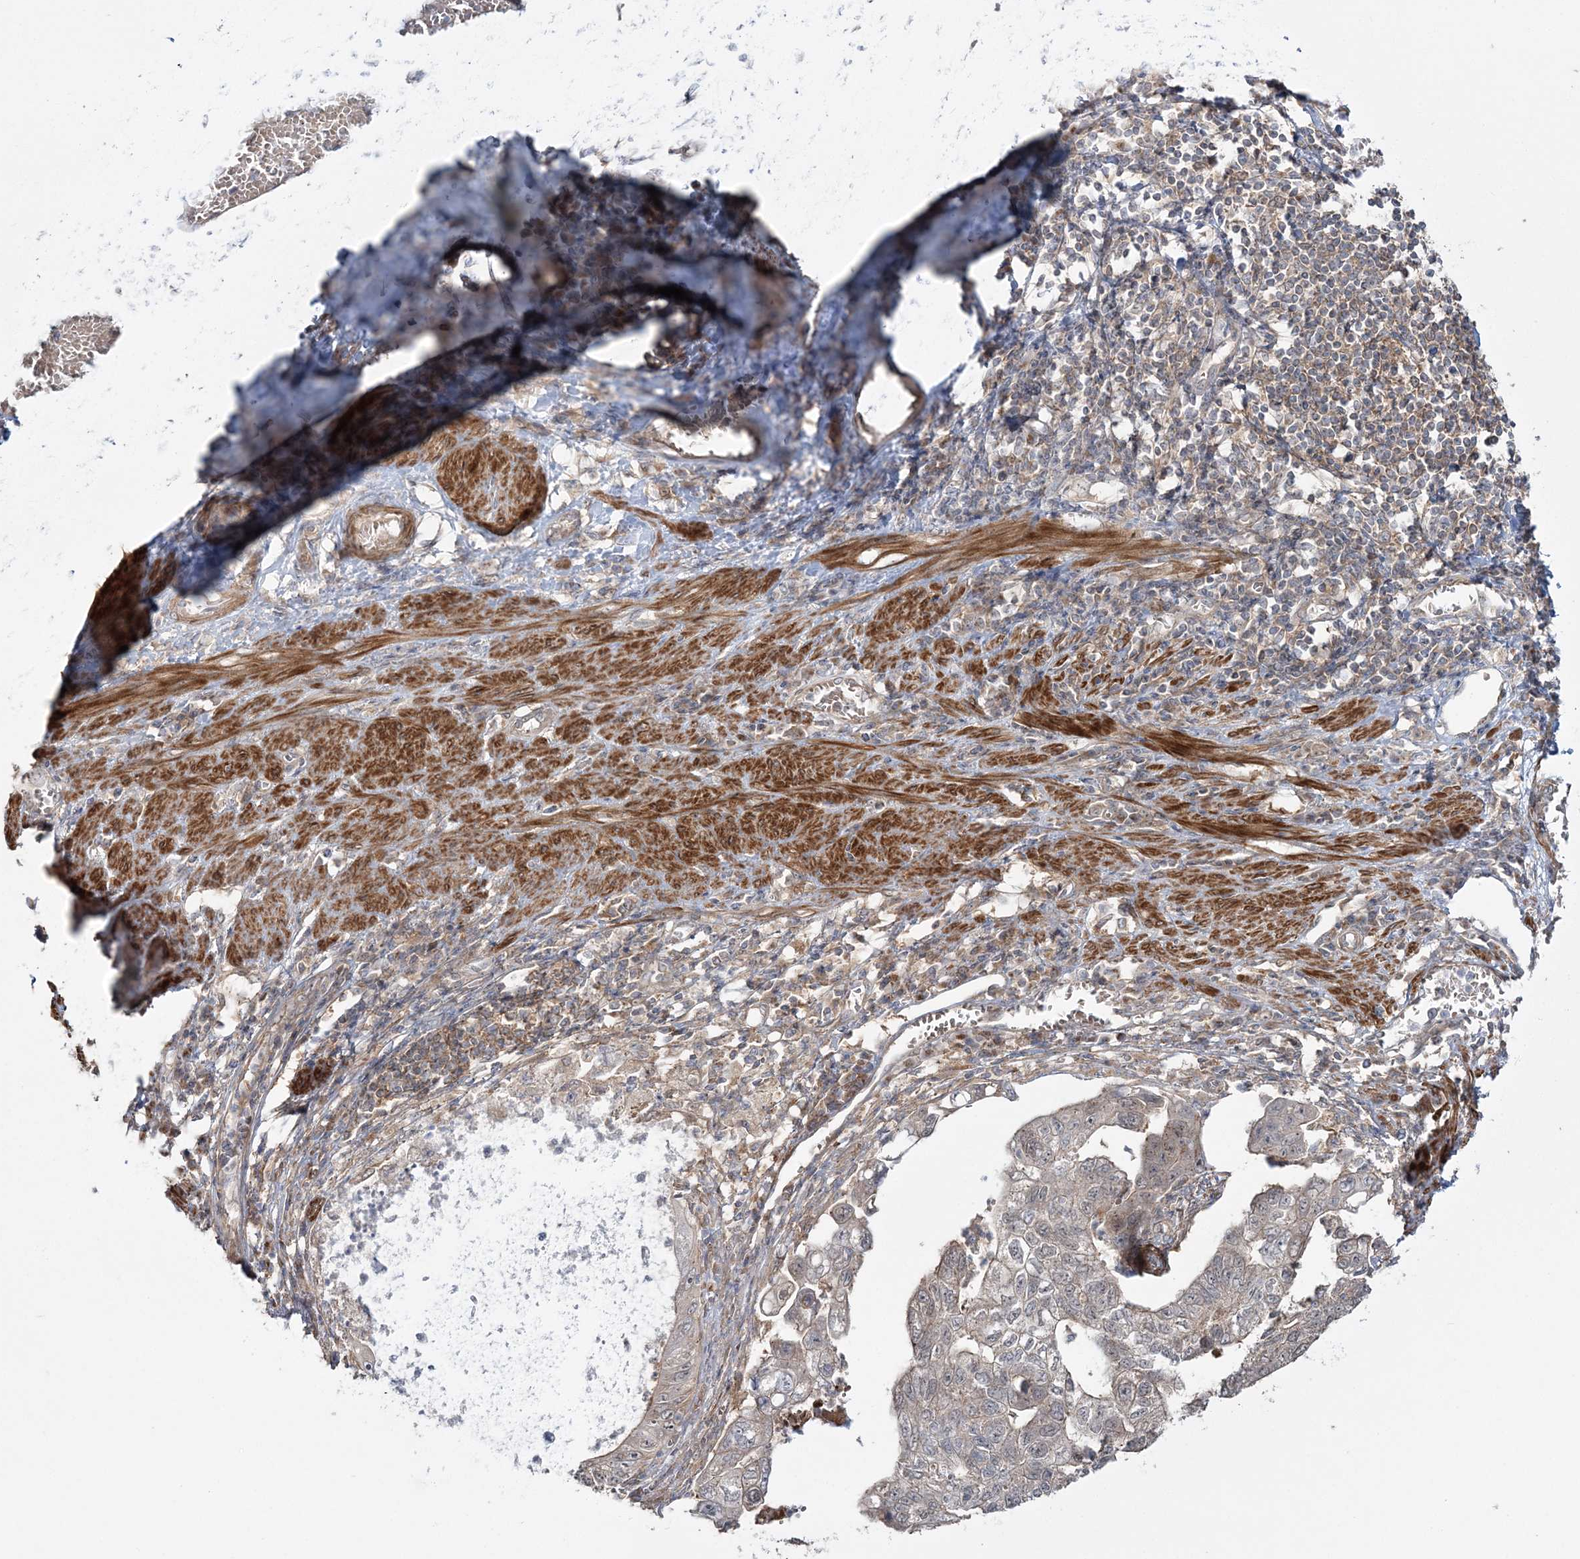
{"staining": {"intensity": "weak", "quantity": "<25%", "location": "nuclear"}, "tissue": "stomach cancer", "cell_type": "Tumor cells", "image_type": "cancer", "snomed": [{"axis": "morphology", "description": "Adenocarcinoma, NOS"}, {"axis": "topography", "description": "Stomach"}], "caption": "This is a histopathology image of immunohistochemistry staining of stomach cancer (adenocarcinoma), which shows no positivity in tumor cells. (DAB (3,3'-diaminobenzidine) immunohistochemistry (IHC), high magnification).", "gene": "MOCS2", "patient": {"sex": "male", "age": 59}}